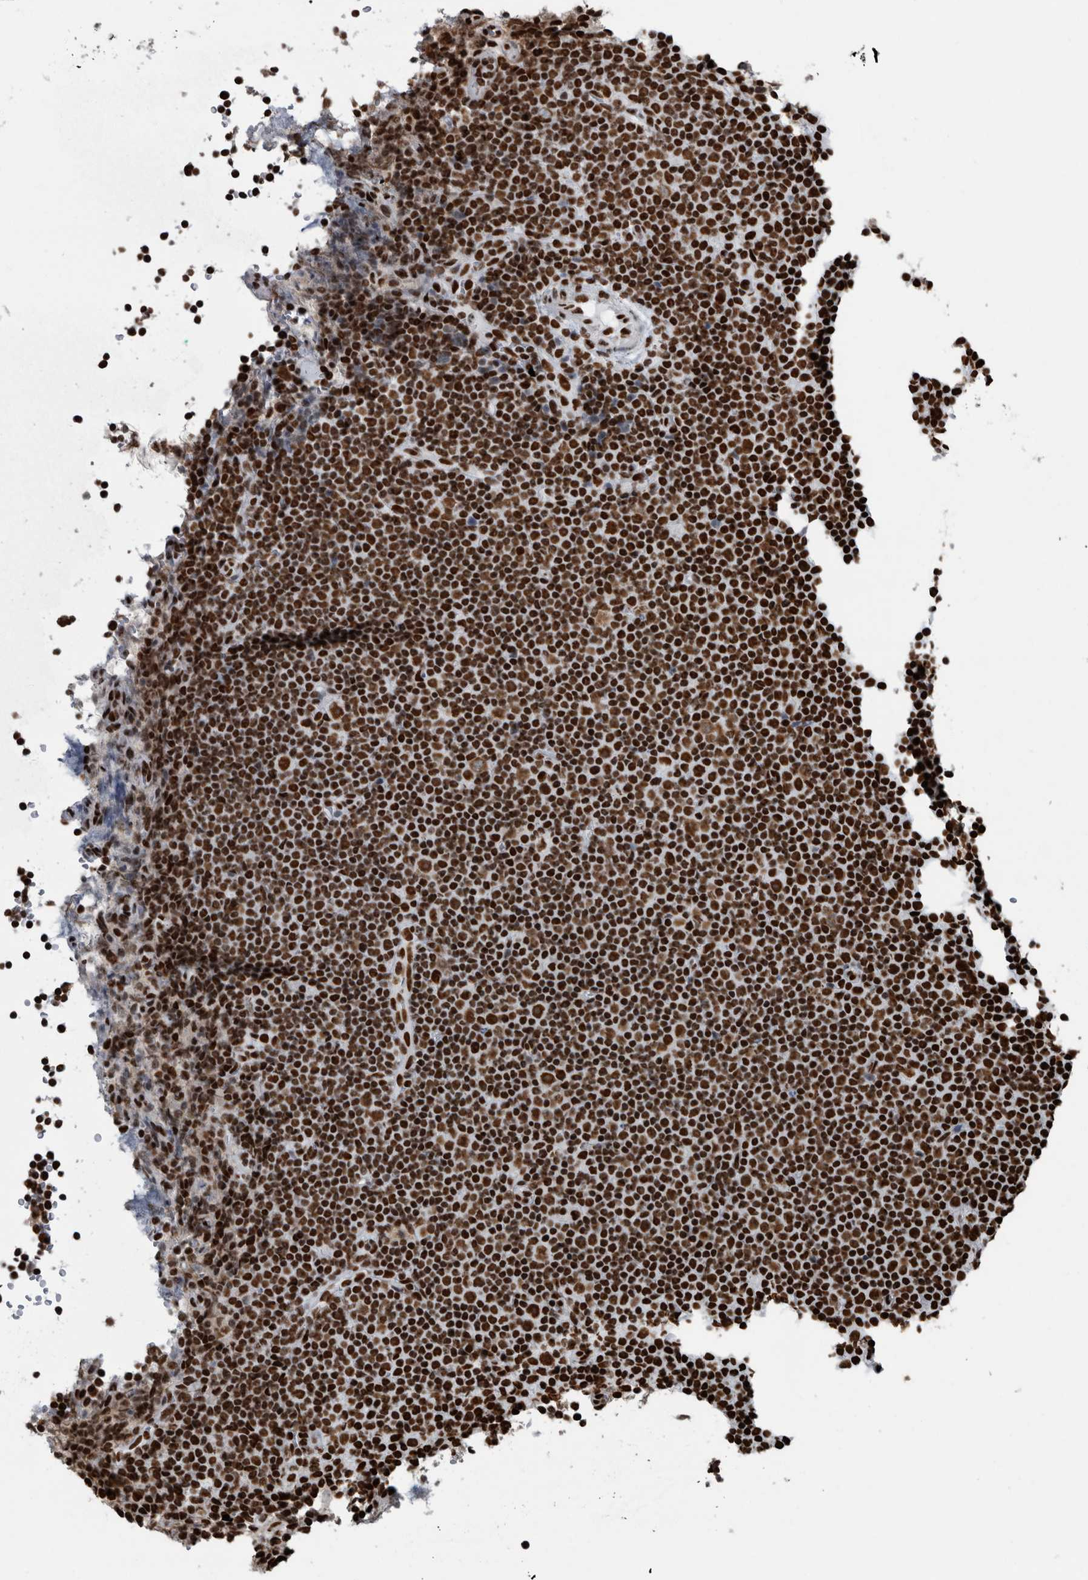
{"staining": {"intensity": "strong", "quantity": ">75%", "location": "nuclear"}, "tissue": "lymphoma", "cell_type": "Tumor cells", "image_type": "cancer", "snomed": [{"axis": "morphology", "description": "Malignant lymphoma, non-Hodgkin's type, Low grade"}, {"axis": "topography", "description": "Lymph node"}], "caption": "The immunohistochemical stain highlights strong nuclear staining in tumor cells of lymphoma tissue. (DAB IHC, brown staining for protein, blue staining for nuclei).", "gene": "DNMT3A", "patient": {"sex": "female", "age": 67}}